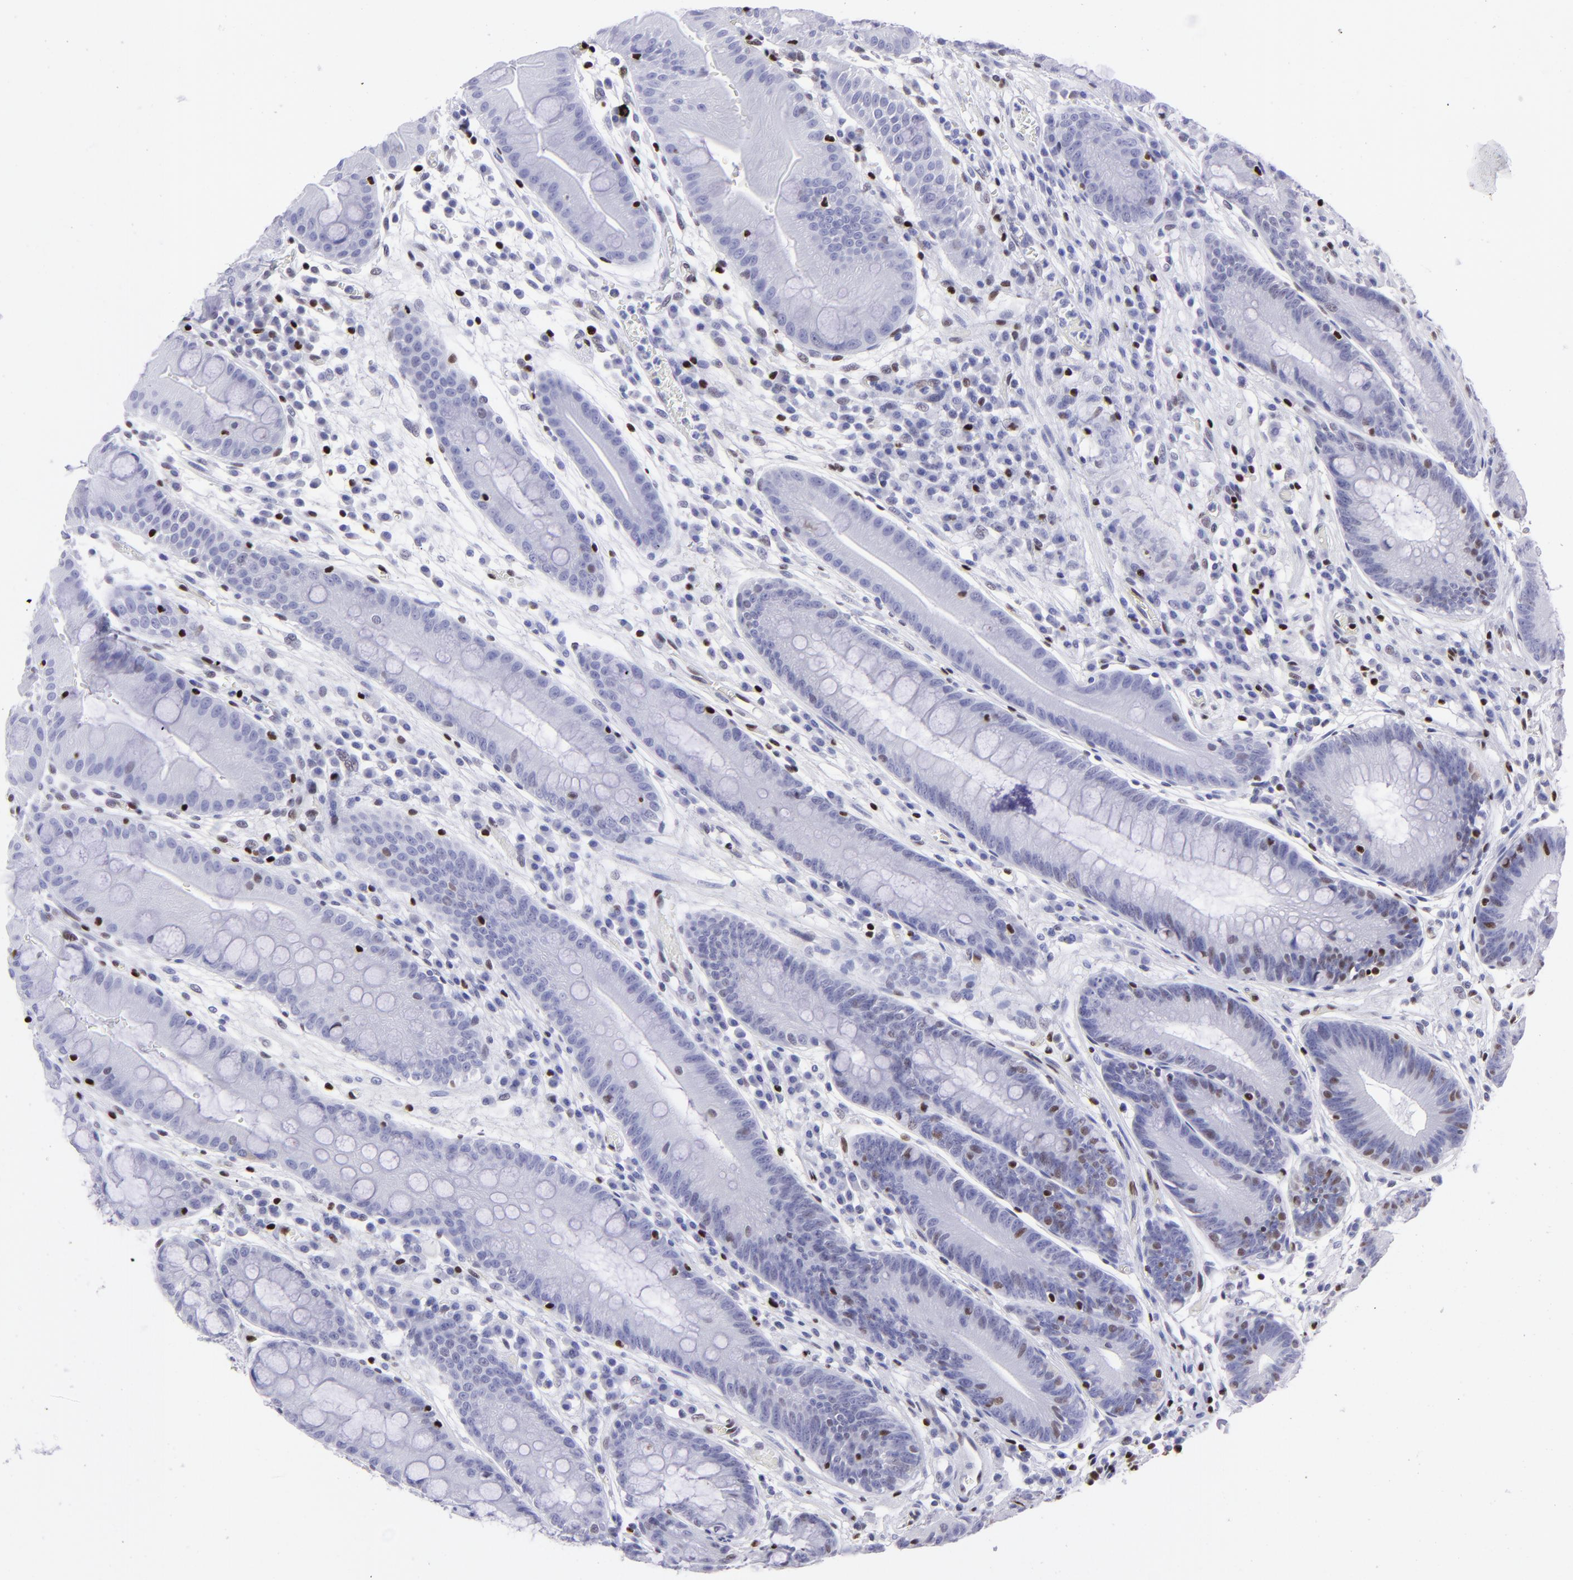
{"staining": {"intensity": "weak", "quantity": "<25%", "location": "nuclear"}, "tissue": "stomach", "cell_type": "Glandular cells", "image_type": "normal", "snomed": [{"axis": "morphology", "description": "Normal tissue, NOS"}, {"axis": "morphology", "description": "Inflammation, NOS"}, {"axis": "topography", "description": "Stomach, lower"}], "caption": "Immunohistochemistry (IHC) image of normal stomach stained for a protein (brown), which reveals no staining in glandular cells.", "gene": "ETS1", "patient": {"sex": "male", "age": 59}}